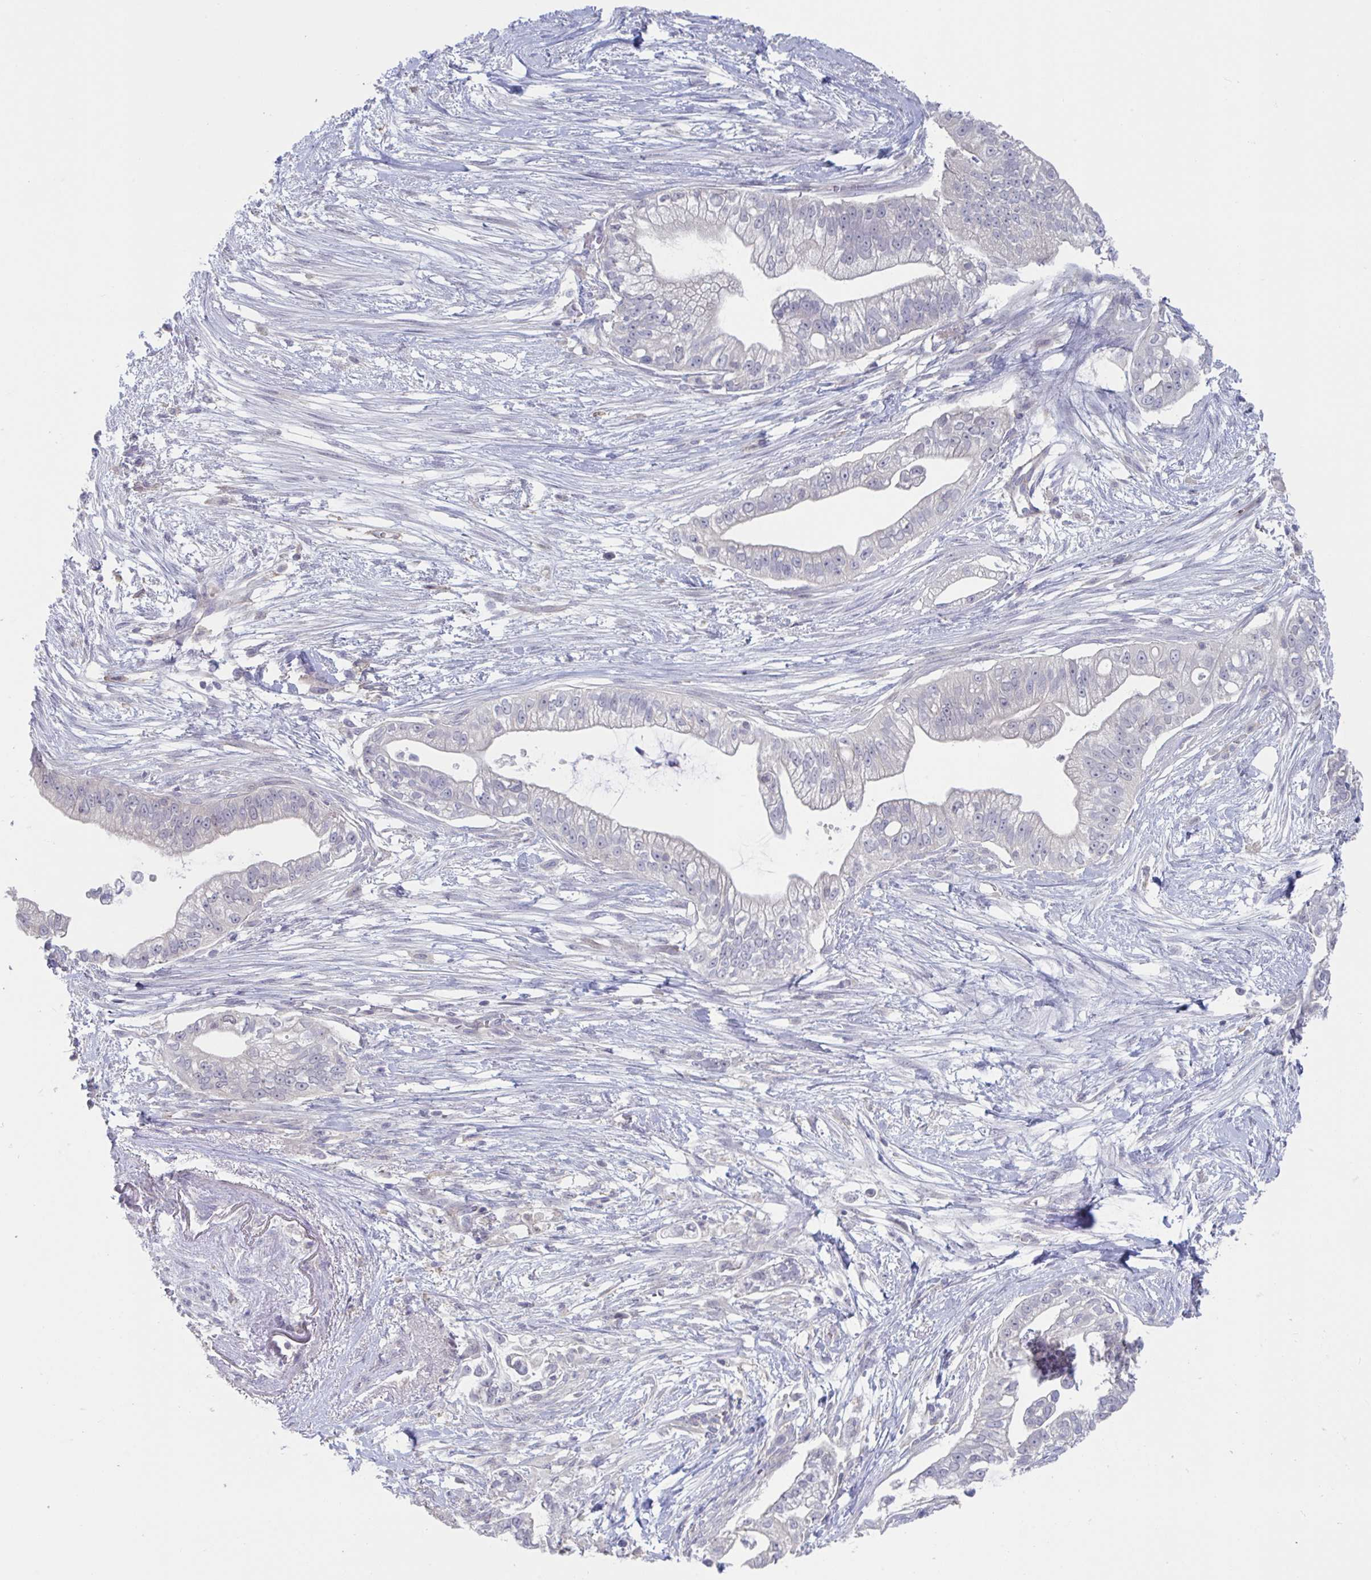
{"staining": {"intensity": "negative", "quantity": "none", "location": "none"}, "tissue": "pancreatic cancer", "cell_type": "Tumor cells", "image_type": "cancer", "snomed": [{"axis": "morphology", "description": "Adenocarcinoma, NOS"}, {"axis": "topography", "description": "Pancreas"}], "caption": "DAB immunohistochemical staining of pancreatic adenocarcinoma shows no significant expression in tumor cells. The staining was performed using DAB (3,3'-diaminobenzidine) to visualize the protein expression in brown, while the nuclei were stained in blue with hematoxylin (Magnification: 20x).", "gene": "STK26", "patient": {"sex": "male", "age": 70}}